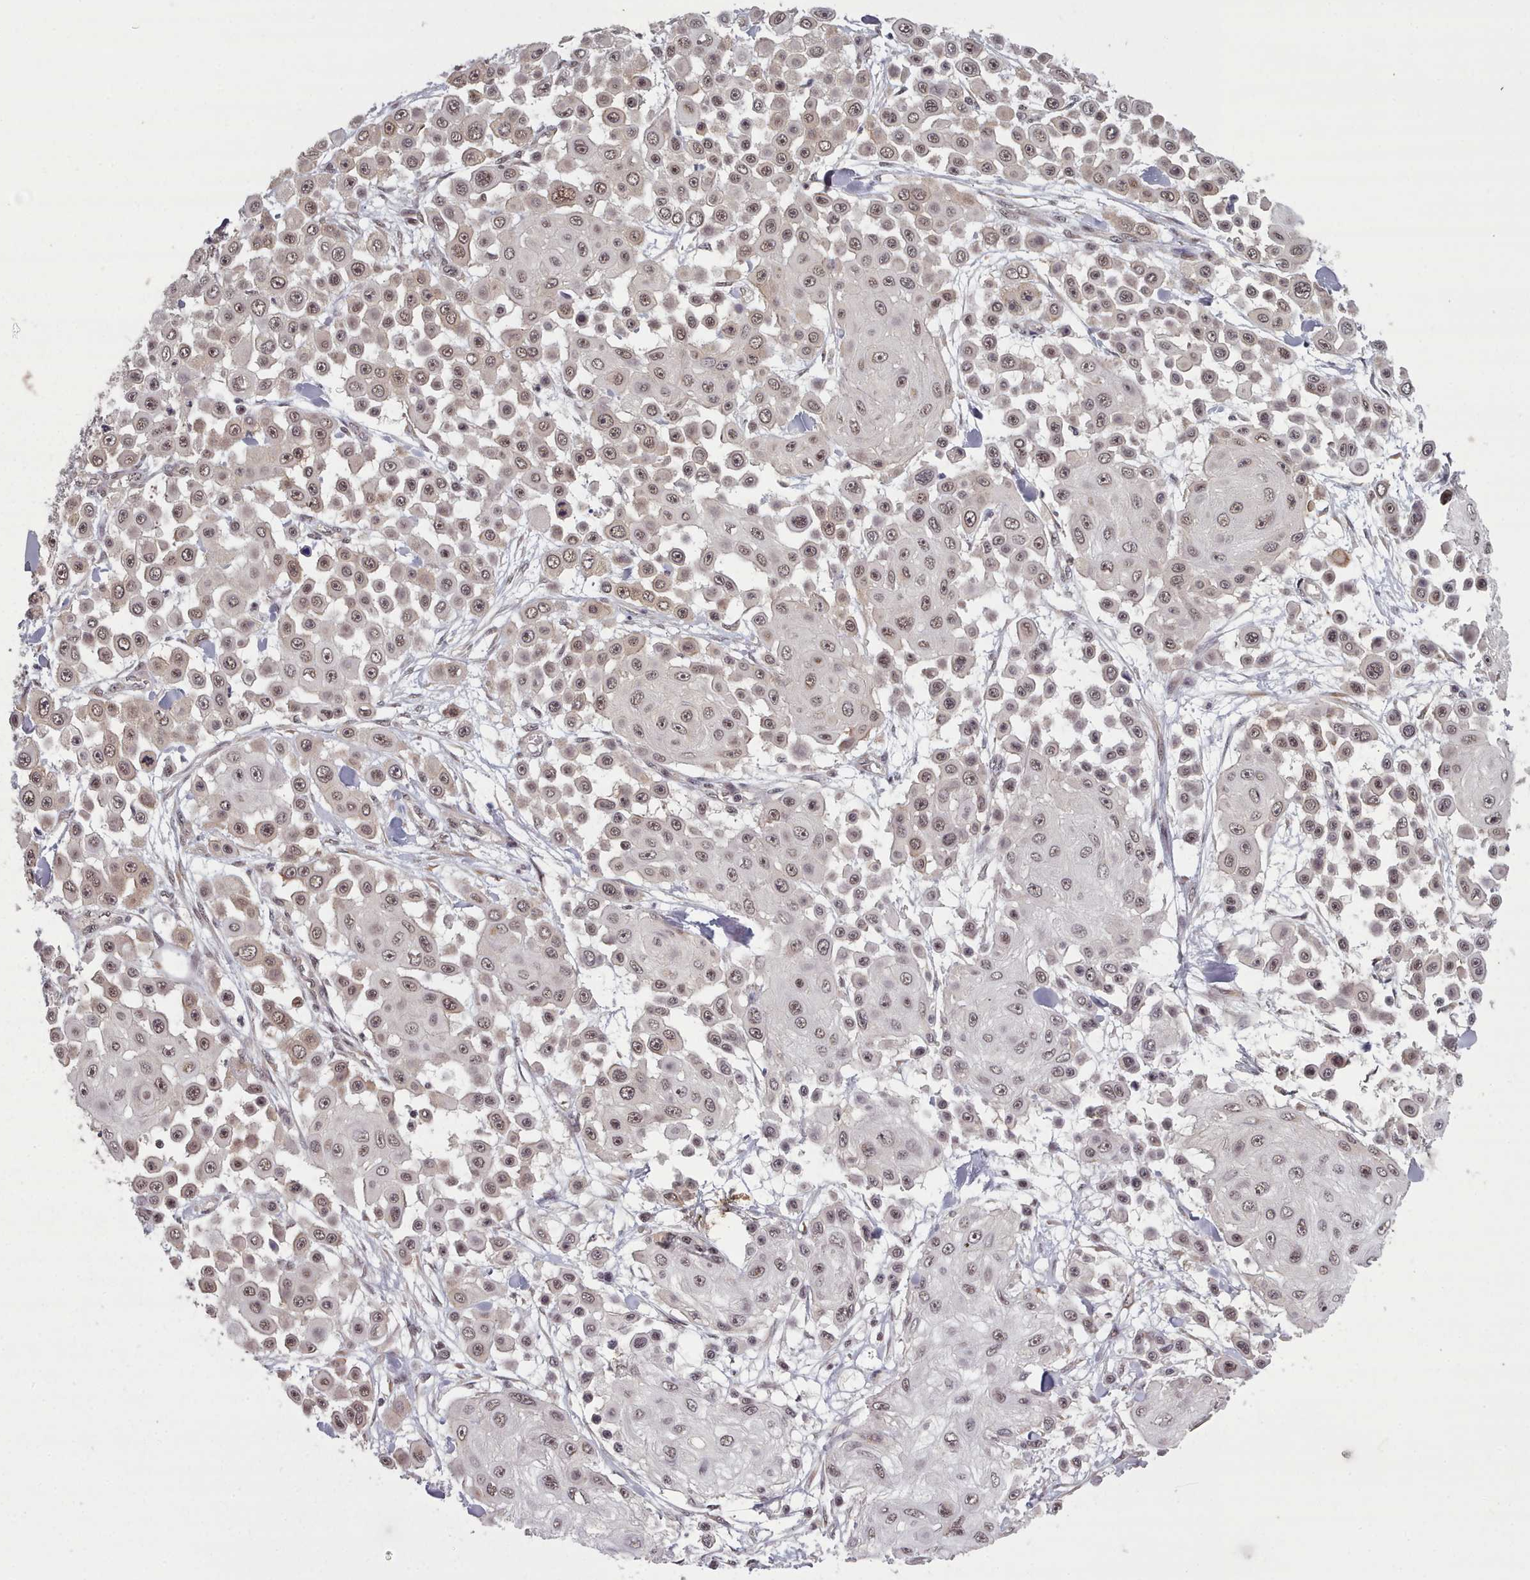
{"staining": {"intensity": "weak", "quantity": ">75%", "location": "nuclear"}, "tissue": "skin cancer", "cell_type": "Tumor cells", "image_type": "cancer", "snomed": [{"axis": "morphology", "description": "Squamous cell carcinoma, NOS"}, {"axis": "topography", "description": "Skin"}], "caption": "Weak nuclear protein positivity is seen in approximately >75% of tumor cells in skin cancer (squamous cell carcinoma). (DAB = brown stain, brightfield microscopy at high magnification).", "gene": "DHX8", "patient": {"sex": "male", "age": 67}}